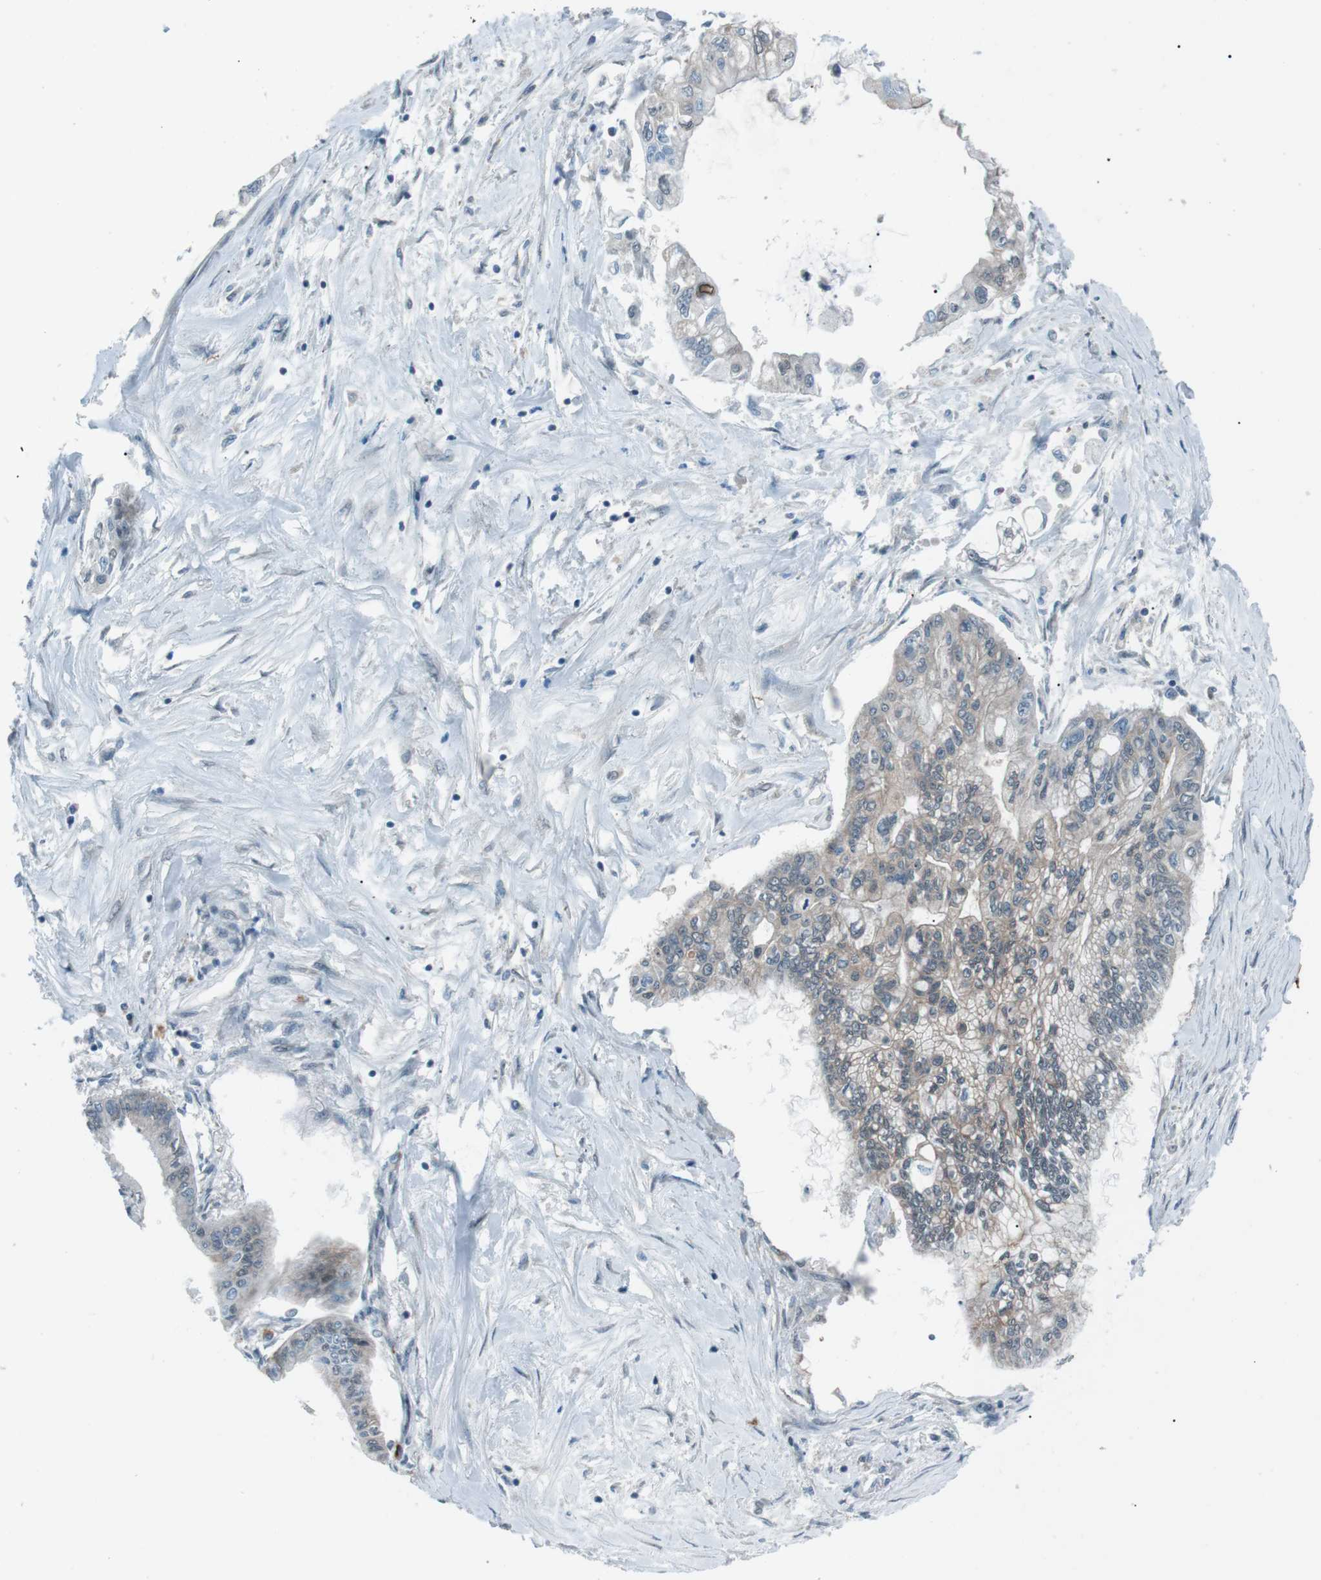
{"staining": {"intensity": "weak", "quantity": "<25%", "location": "cytoplasmic/membranous"}, "tissue": "pancreatic cancer", "cell_type": "Tumor cells", "image_type": "cancer", "snomed": [{"axis": "morphology", "description": "Adenocarcinoma, NOS"}, {"axis": "topography", "description": "Pancreas"}], "caption": "Protein analysis of adenocarcinoma (pancreatic) reveals no significant staining in tumor cells.", "gene": "LRIG2", "patient": {"sex": "female", "age": 77}}